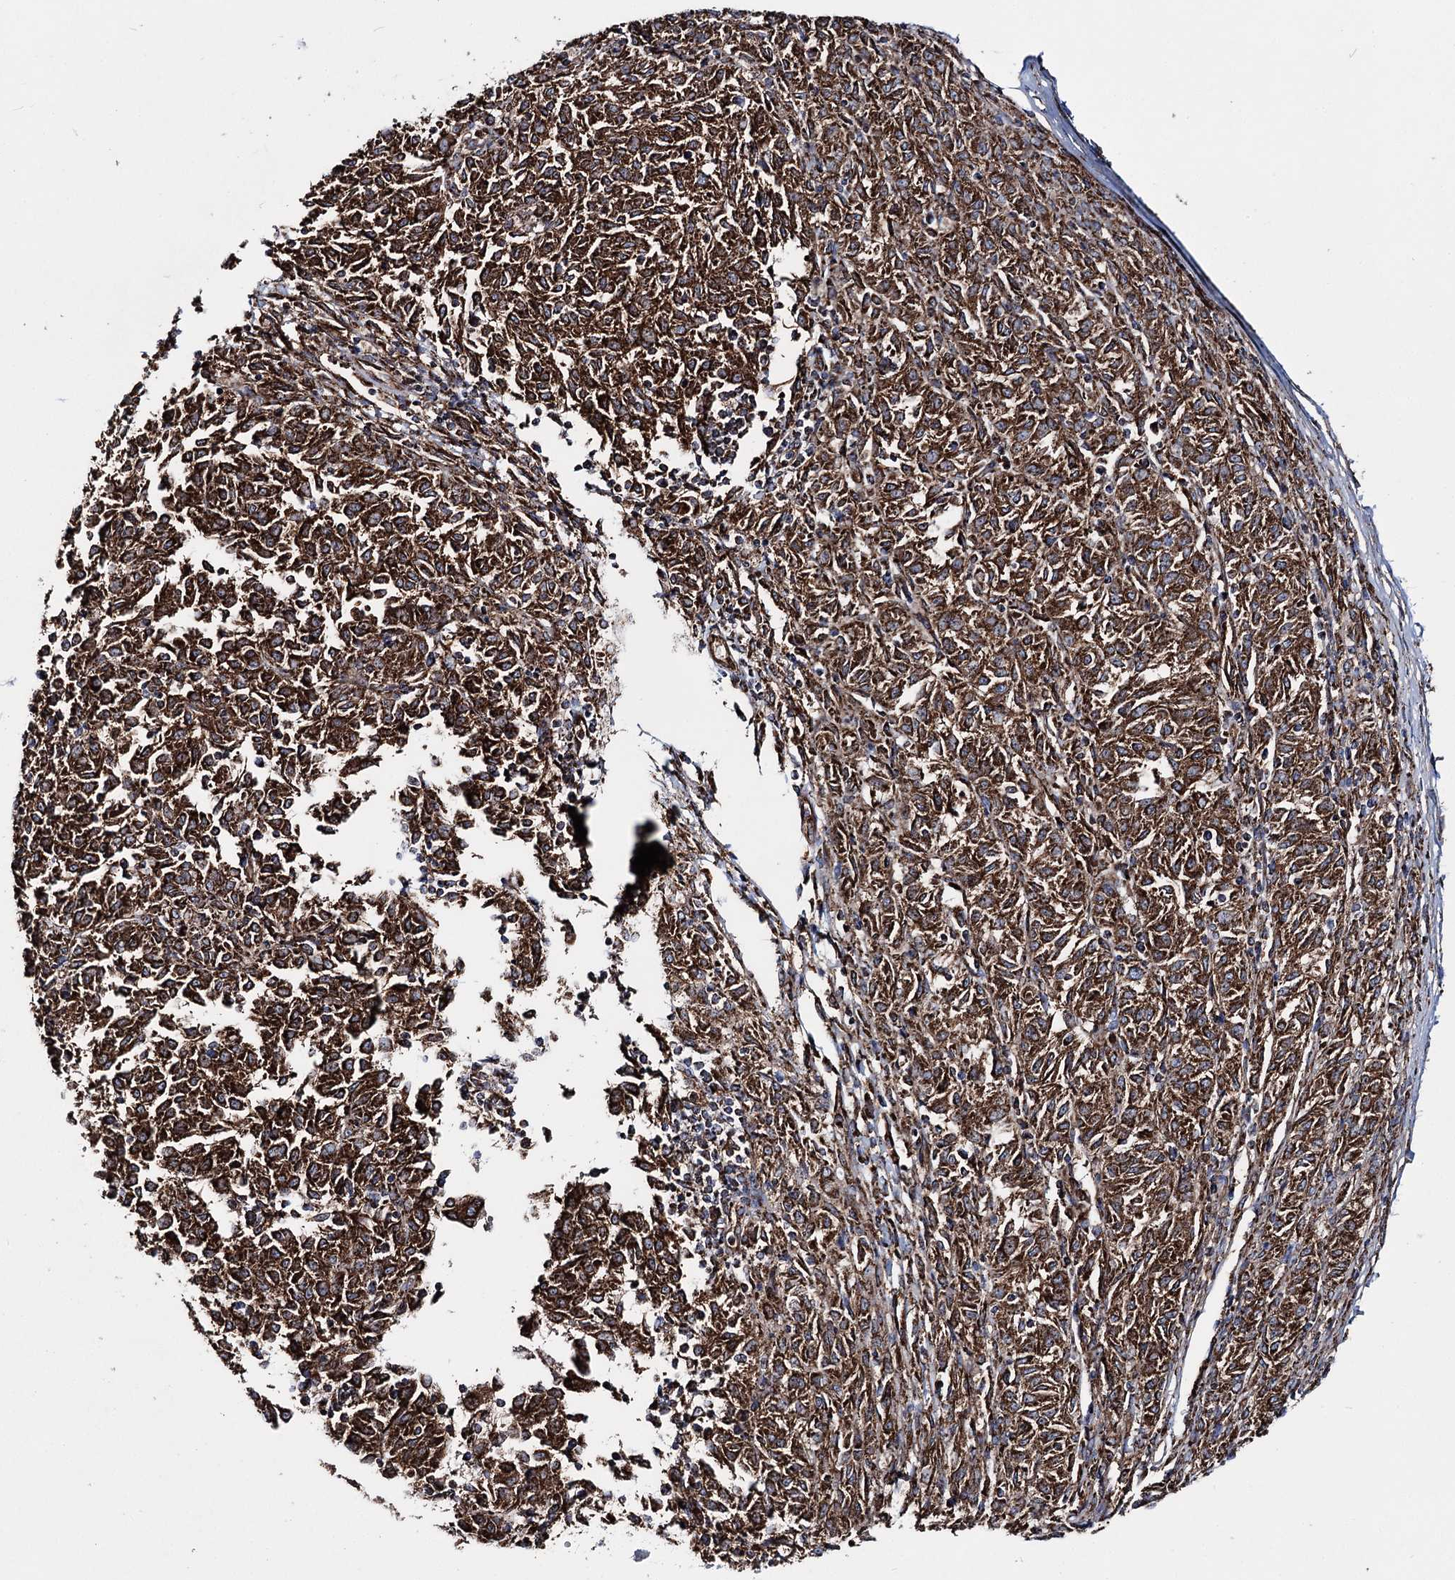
{"staining": {"intensity": "strong", "quantity": ">75%", "location": "cytoplasmic/membranous"}, "tissue": "melanoma", "cell_type": "Tumor cells", "image_type": "cancer", "snomed": [{"axis": "morphology", "description": "Malignant melanoma, NOS"}, {"axis": "topography", "description": "Skin"}], "caption": "A brown stain shows strong cytoplasmic/membranous expression of a protein in human melanoma tumor cells.", "gene": "MSANTD2", "patient": {"sex": "female", "age": 72}}